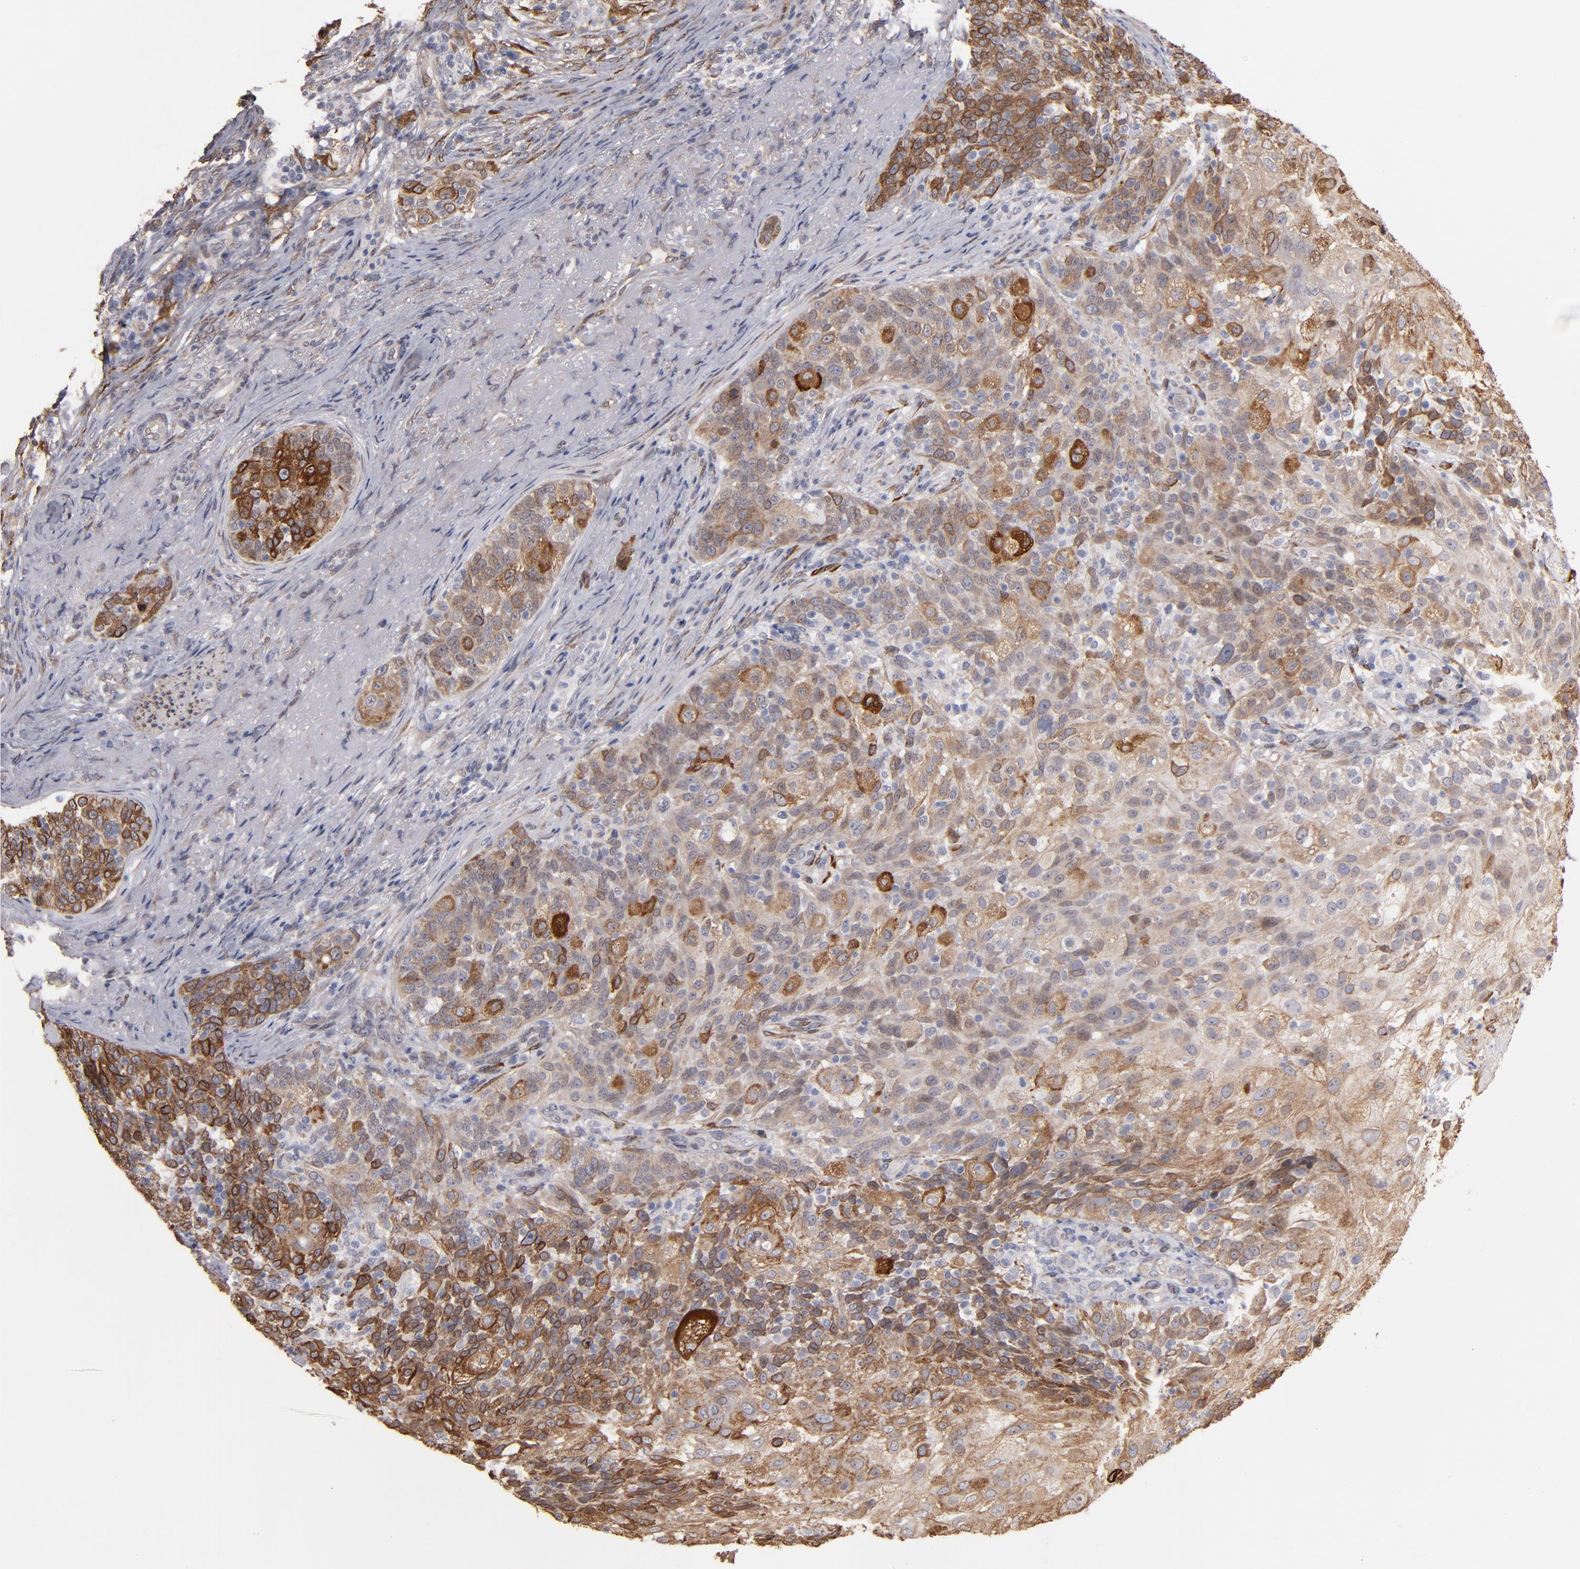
{"staining": {"intensity": "moderate", "quantity": "25%-75%", "location": "cytoplasmic/membranous"}, "tissue": "skin cancer", "cell_type": "Tumor cells", "image_type": "cancer", "snomed": [{"axis": "morphology", "description": "Normal tissue, NOS"}, {"axis": "morphology", "description": "Squamous cell carcinoma, NOS"}, {"axis": "topography", "description": "Skin"}], "caption": "Skin squamous cell carcinoma stained for a protein (brown) demonstrates moderate cytoplasmic/membranous positive expression in about 25%-75% of tumor cells.", "gene": "PGRMC1", "patient": {"sex": "female", "age": 83}}